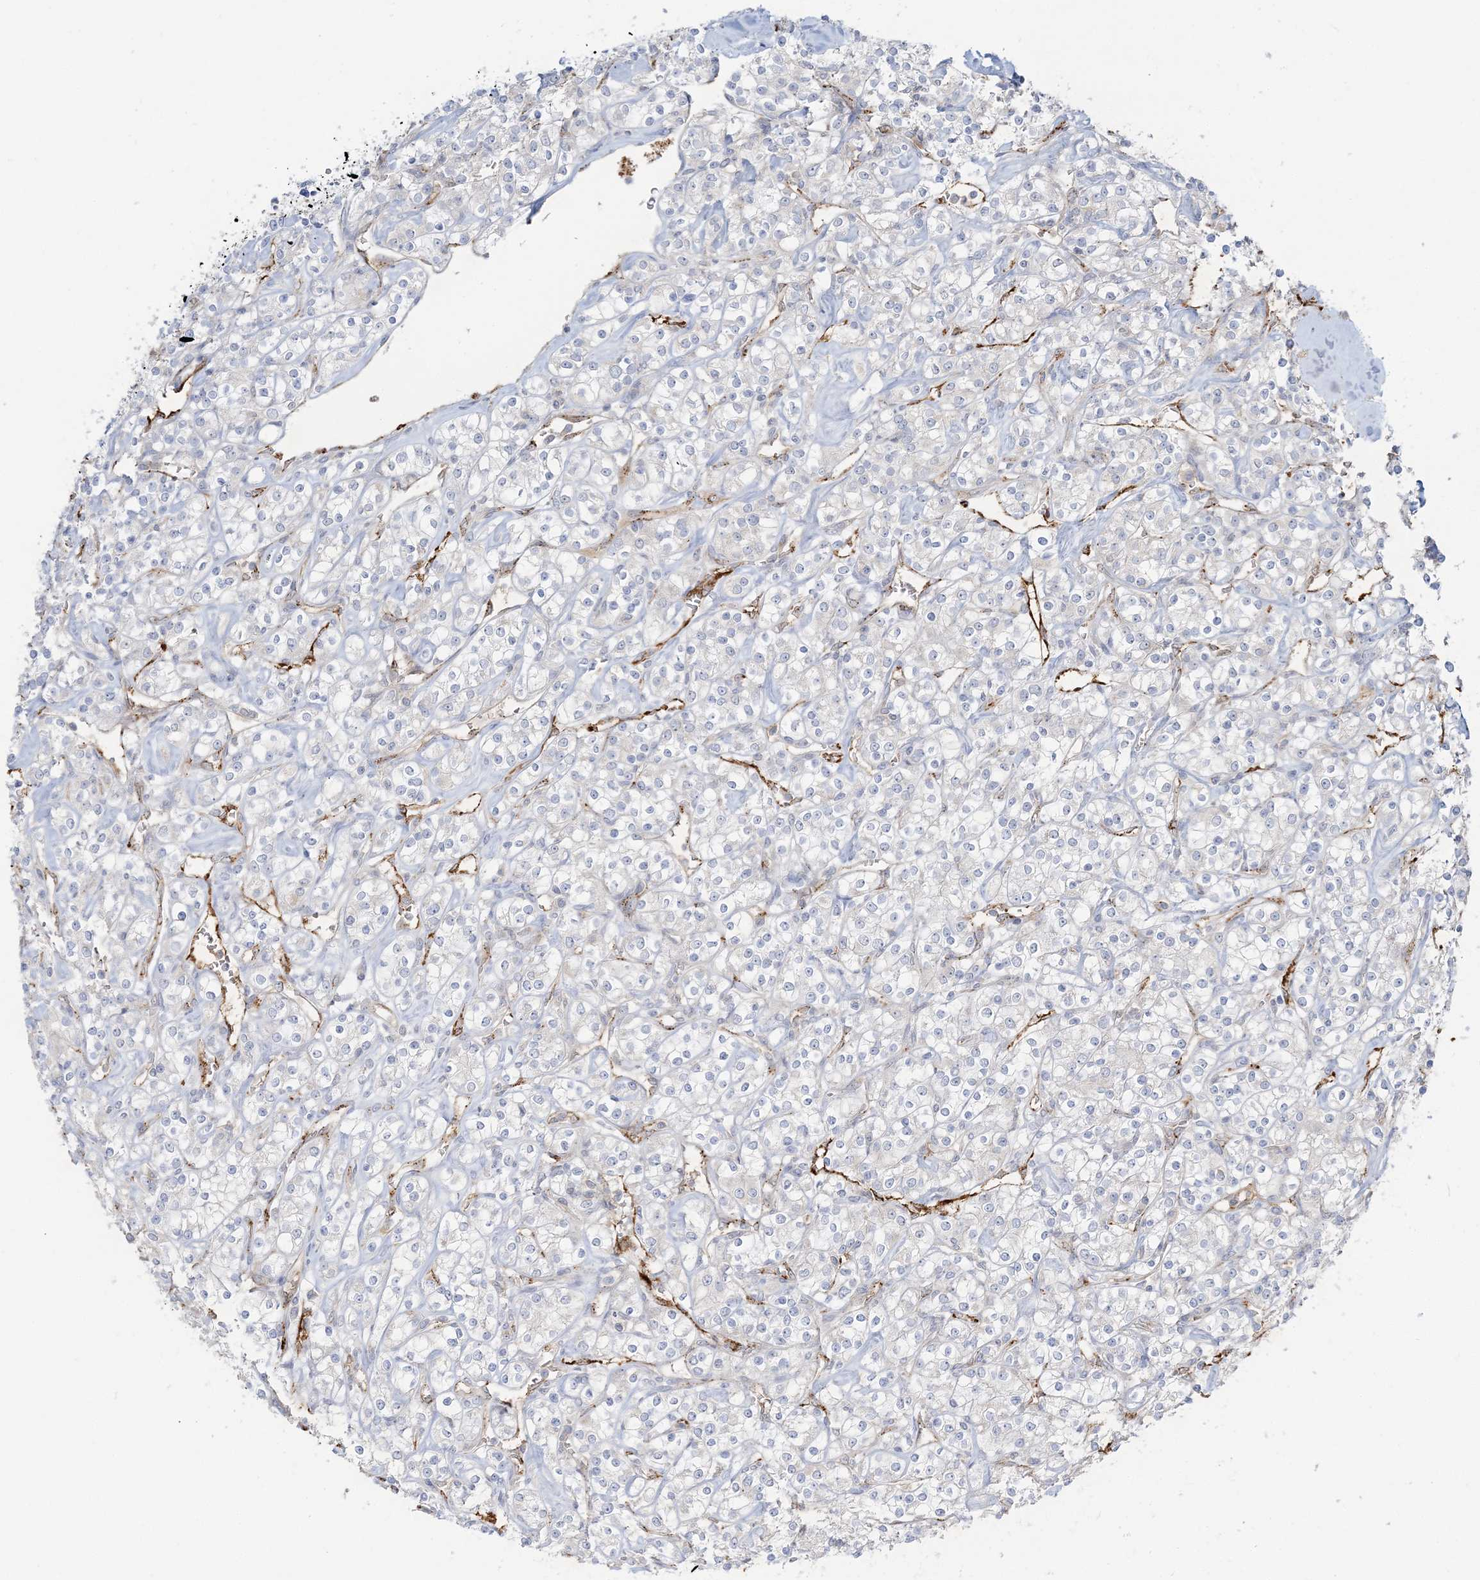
{"staining": {"intensity": "negative", "quantity": "none", "location": "none"}, "tissue": "renal cancer", "cell_type": "Tumor cells", "image_type": "cancer", "snomed": [{"axis": "morphology", "description": "Adenocarcinoma, NOS"}, {"axis": "topography", "description": "Kidney"}], "caption": "IHC photomicrograph of neoplastic tissue: adenocarcinoma (renal) stained with DAB reveals no significant protein positivity in tumor cells. The staining is performed using DAB brown chromogen with nuclei counter-stained in using hematoxylin.", "gene": "INPP1", "patient": {"sex": "male", "age": 77}}